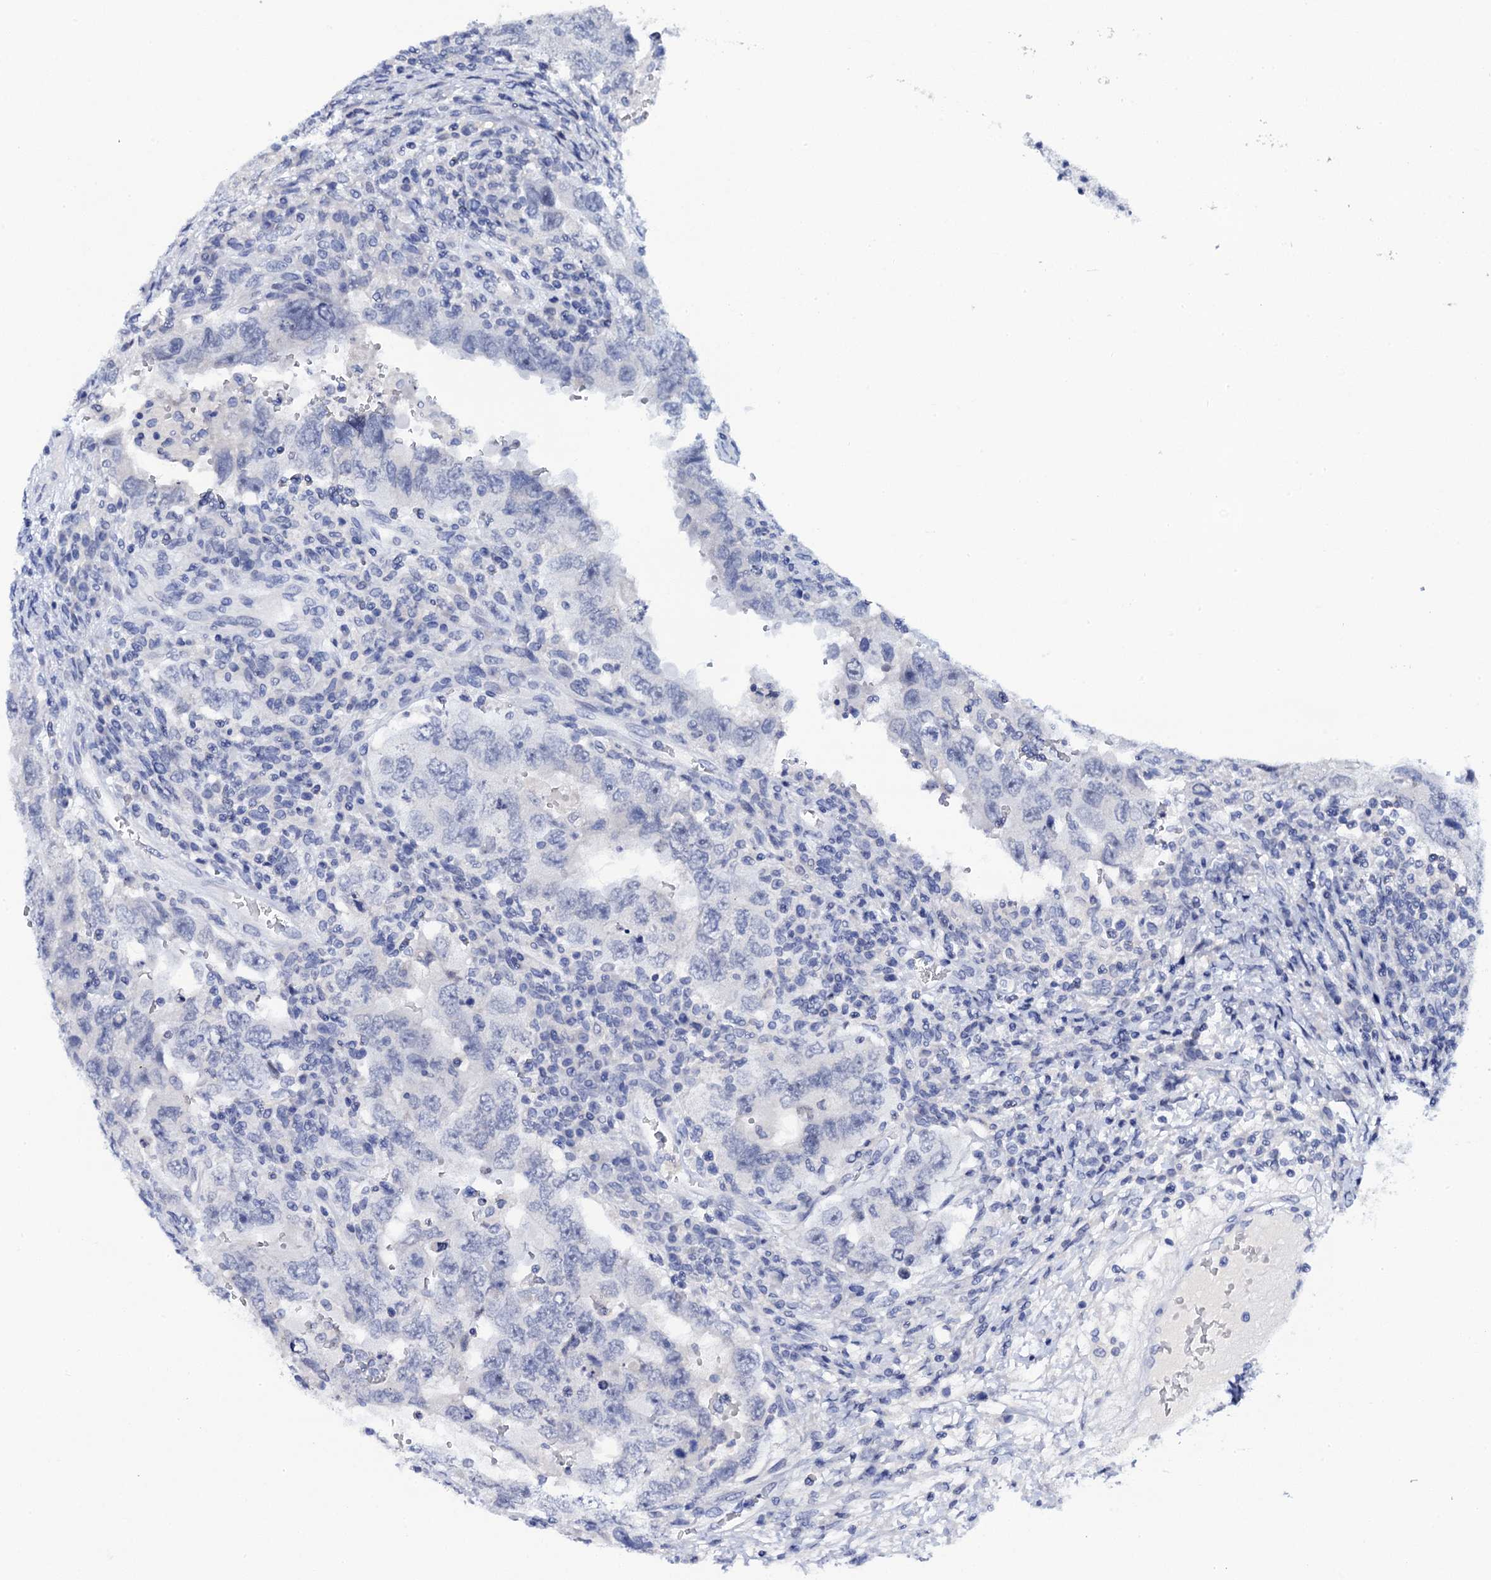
{"staining": {"intensity": "negative", "quantity": "none", "location": "none"}, "tissue": "testis cancer", "cell_type": "Tumor cells", "image_type": "cancer", "snomed": [{"axis": "morphology", "description": "Carcinoma, Embryonal, NOS"}, {"axis": "topography", "description": "Testis"}], "caption": "Photomicrograph shows no significant protein positivity in tumor cells of testis embryonal carcinoma.", "gene": "LYPD3", "patient": {"sex": "male", "age": 26}}